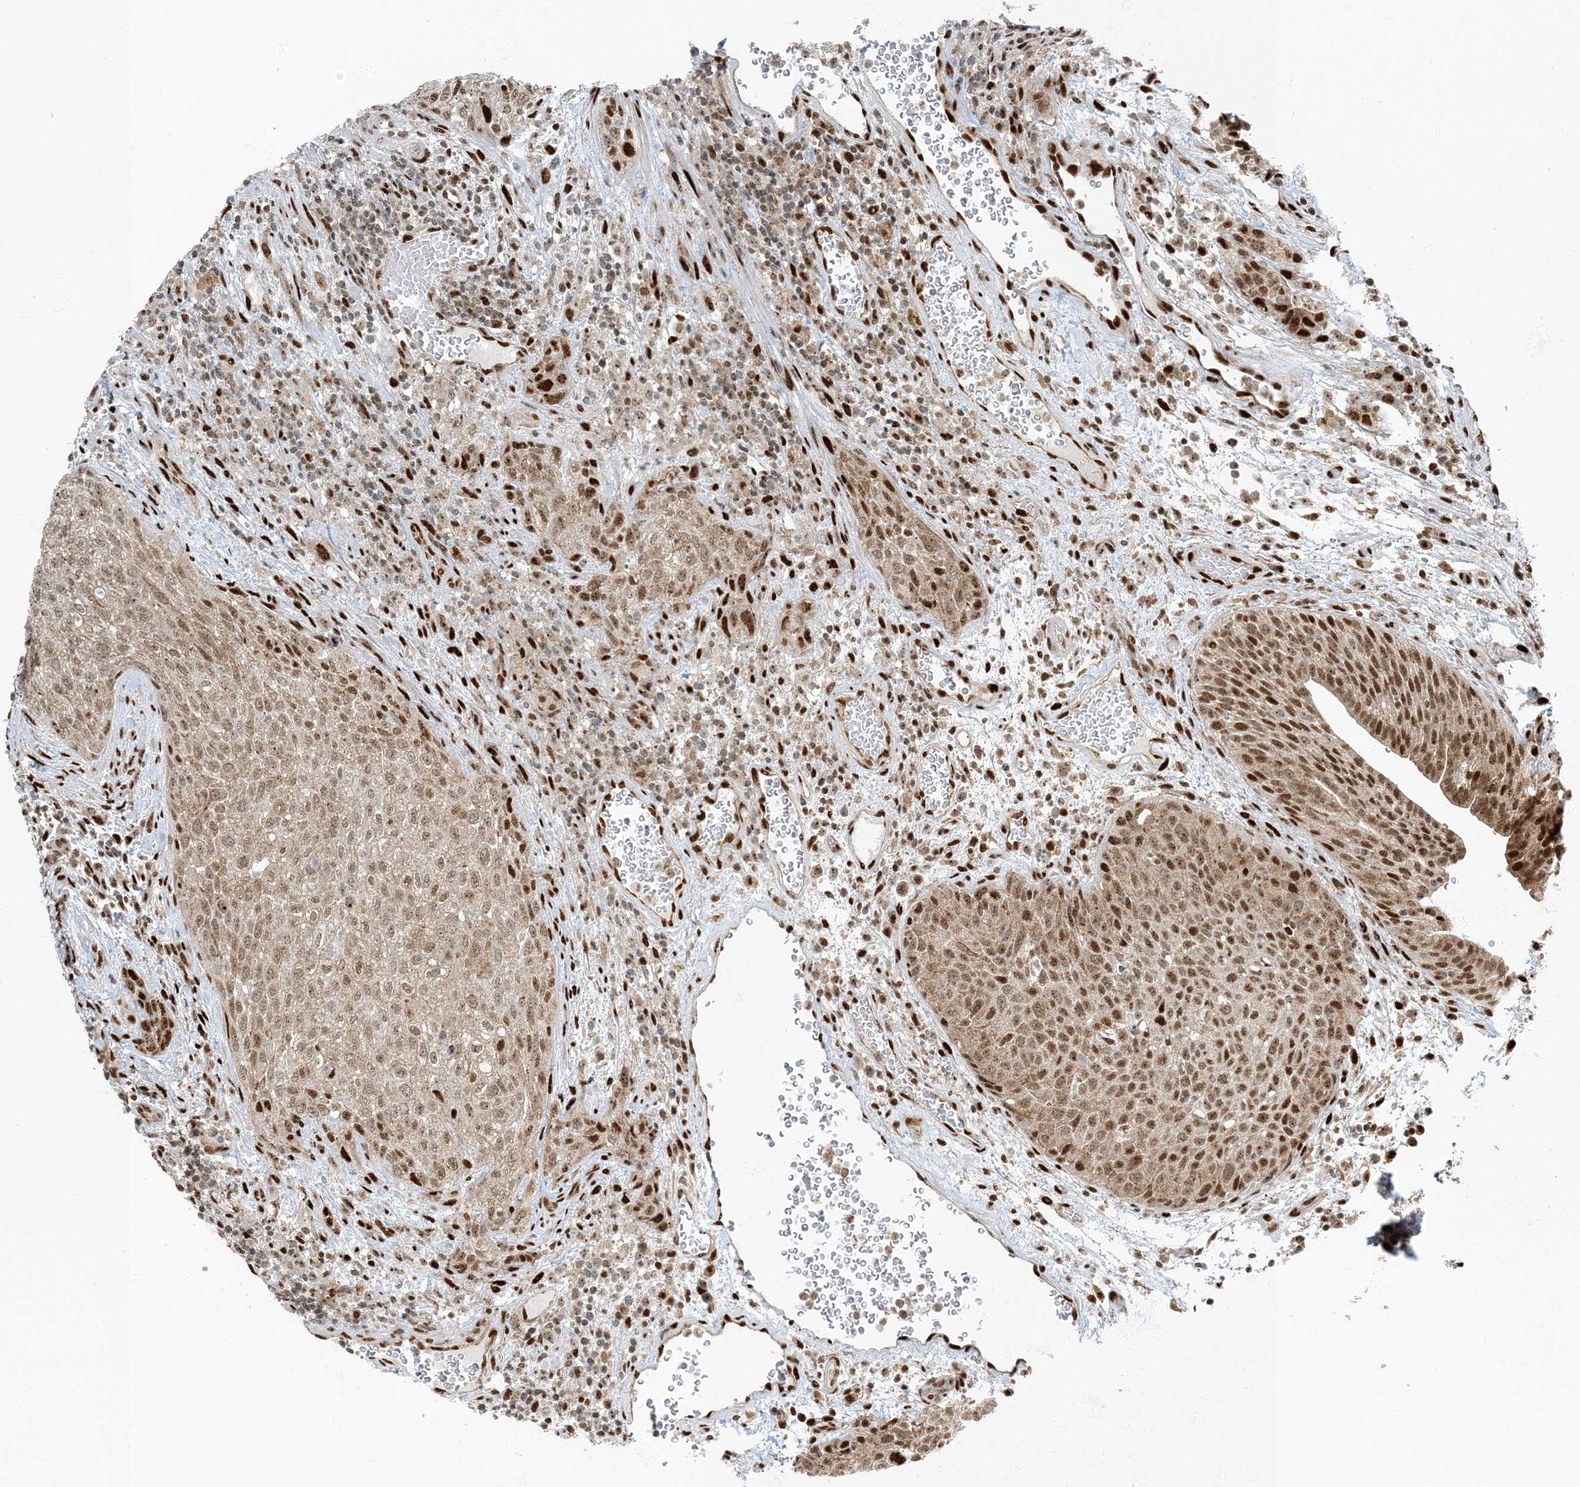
{"staining": {"intensity": "moderate", "quantity": ">75%", "location": "nuclear"}, "tissue": "urothelial cancer", "cell_type": "Tumor cells", "image_type": "cancer", "snomed": [{"axis": "morphology", "description": "Urothelial carcinoma, High grade"}, {"axis": "topography", "description": "Urinary bladder"}], "caption": "A histopathology image of urothelial carcinoma (high-grade) stained for a protein shows moderate nuclear brown staining in tumor cells.", "gene": "MBD1", "patient": {"sex": "male", "age": 35}}